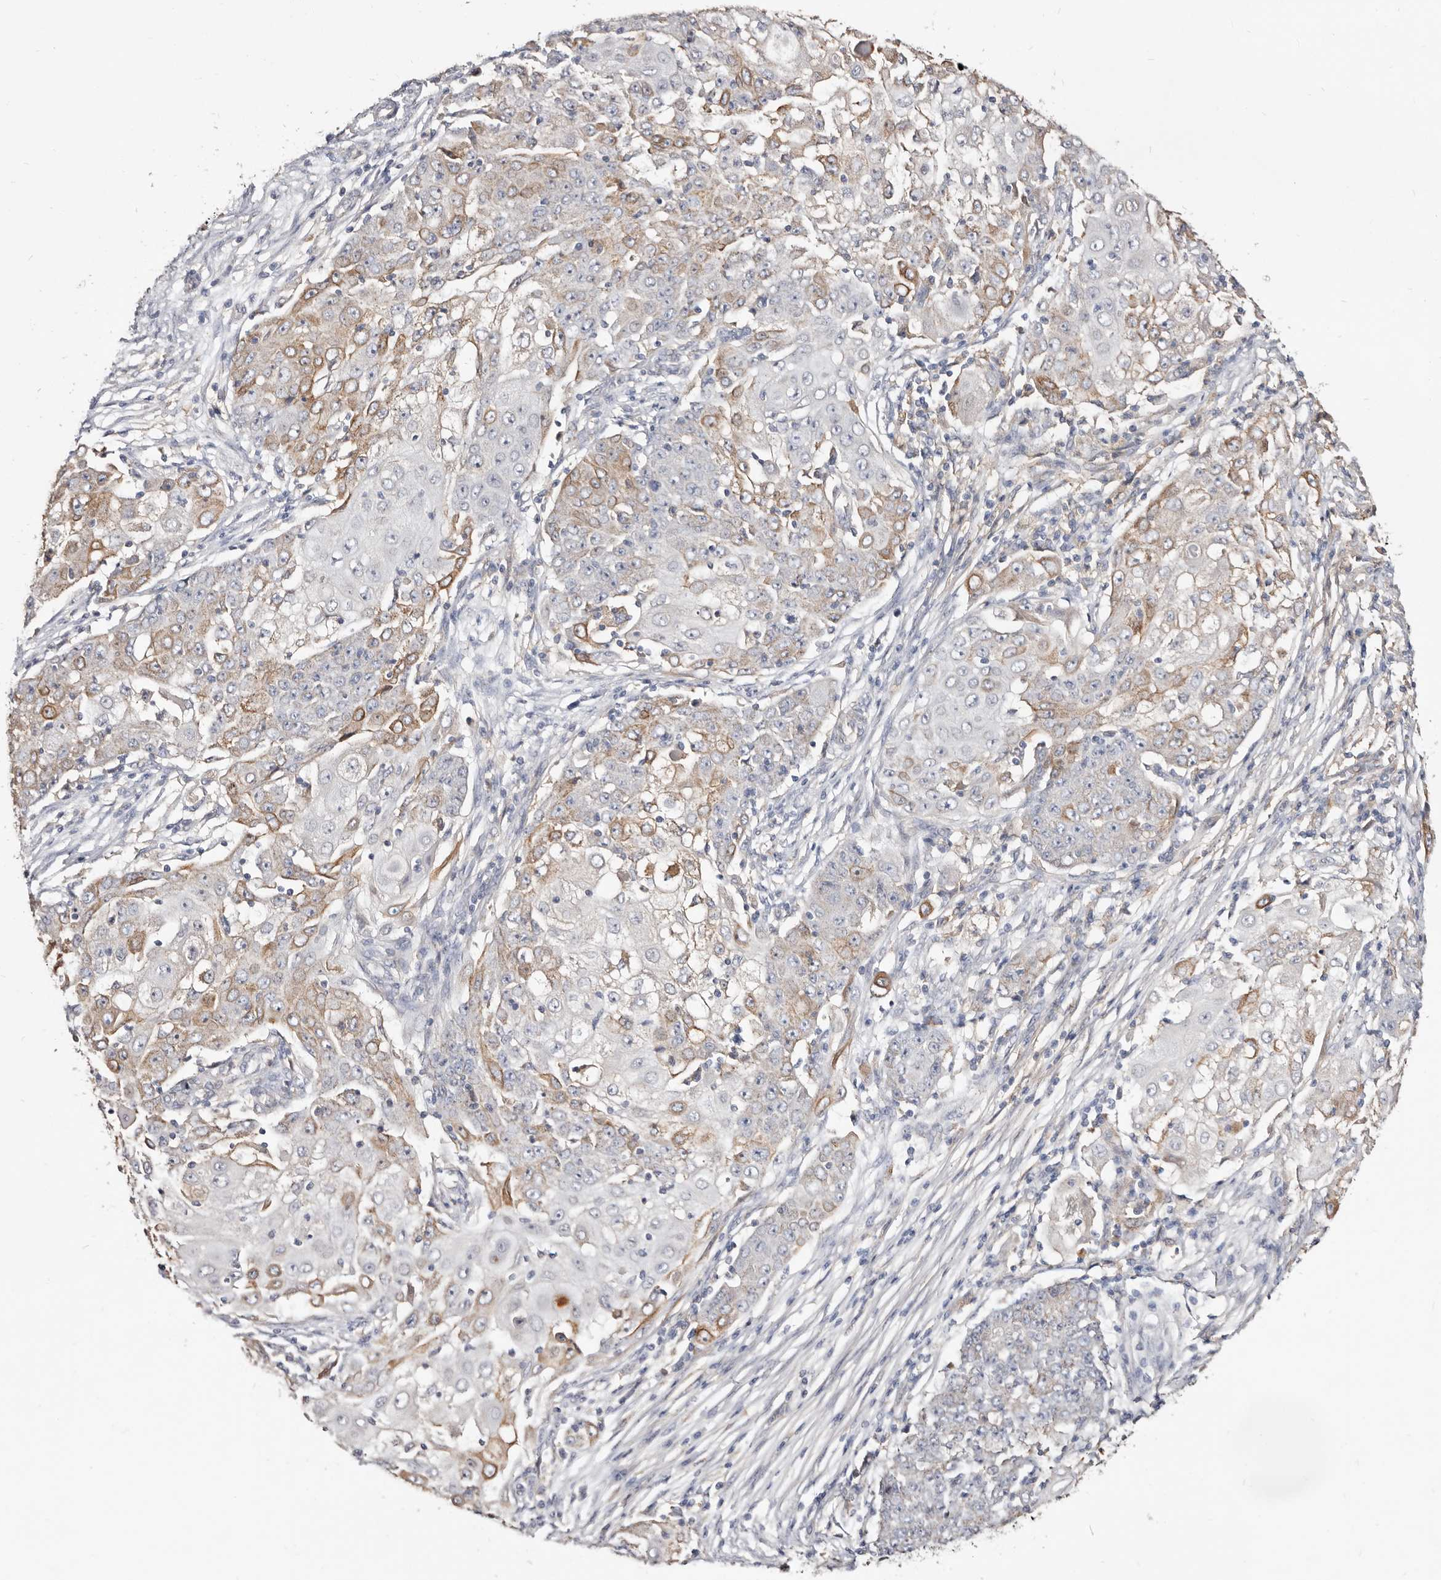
{"staining": {"intensity": "moderate", "quantity": "25%-75%", "location": "cytoplasmic/membranous"}, "tissue": "ovarian cancer", "cell_type": "Tumor cells", "image_type": "cancer", "snomed": [{"axis": "morphology", "description": "Carcinoma, endometroid"}, {"axis": "topography", "description": "Ovary"}], "caption": "Protein expression analysis of ovarian cancer exhibits moderate cytoplasmic/membranous staining in approximately 25%-75% of tumor cells.", "gene": "LRRC25", "patient": {"sex": "female", "age": 42}}